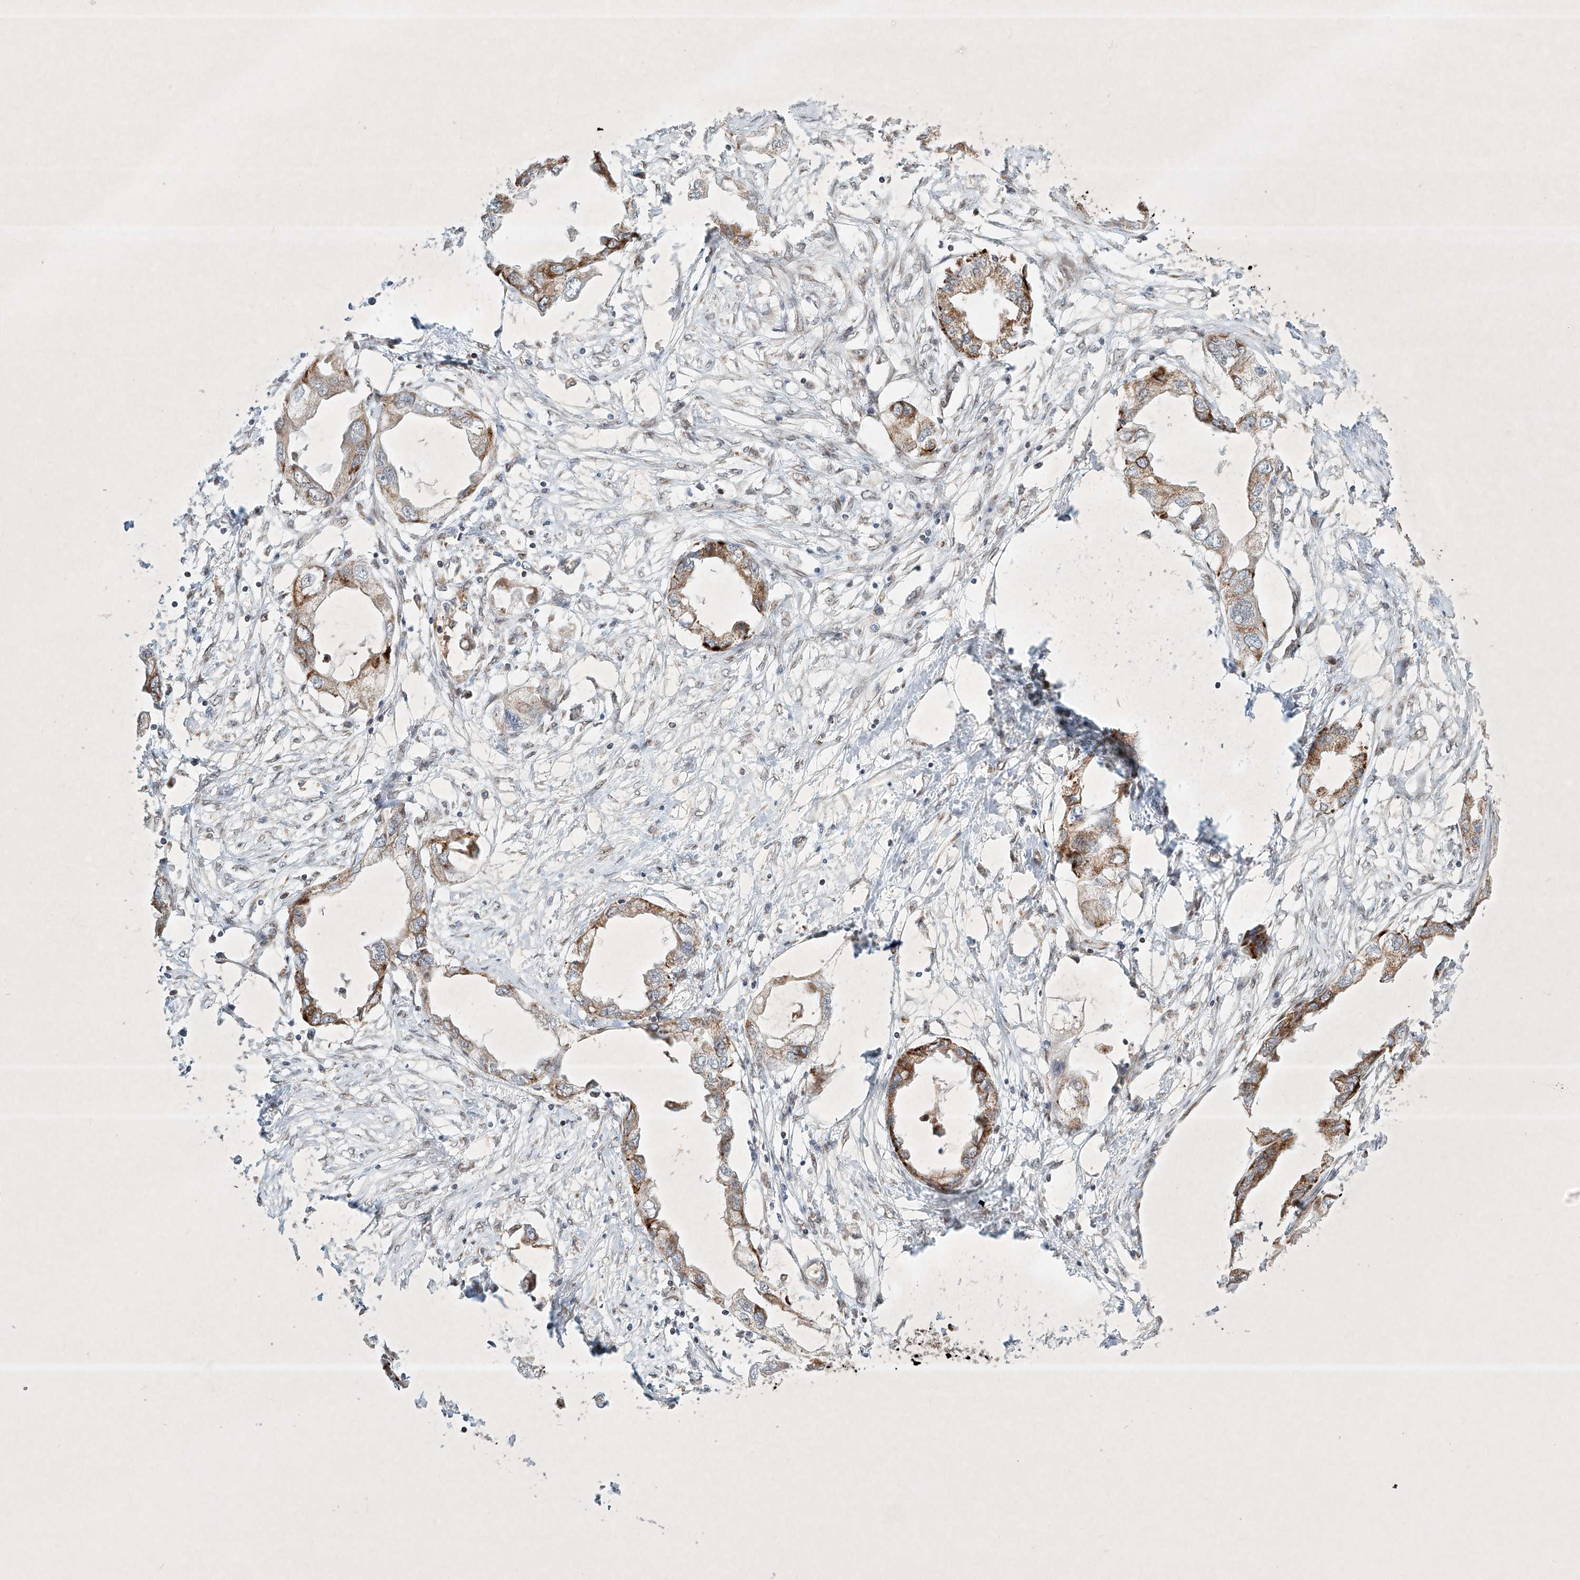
{"staining": {"intensity": "moderate", "quantity": ">75%", "location": "cytoplasmic/membranous"}, "tissue": "endometrial cancer", "cell_type": "Tumor cells", "image_type": "cancer", "snomed": [{"axis": "morphology", "description": "Adenocarcinoma, NOS"}, {"axis": "morphology", "description": "Adenocarcinoma, metastatic, NOS"}, {"axis": "topography", "description": "Adipose tissue"}, {"axis": "topography", "description": "Endometrium"}], "caption": "Immunohistochemical staining of human endometrial cancer displays medium levels of moderate cytoplasmic/membranous protein staining in about >75% of tumor cells.", "gene": "EPG5", "patient": {"sex": "female", "age": 67}}